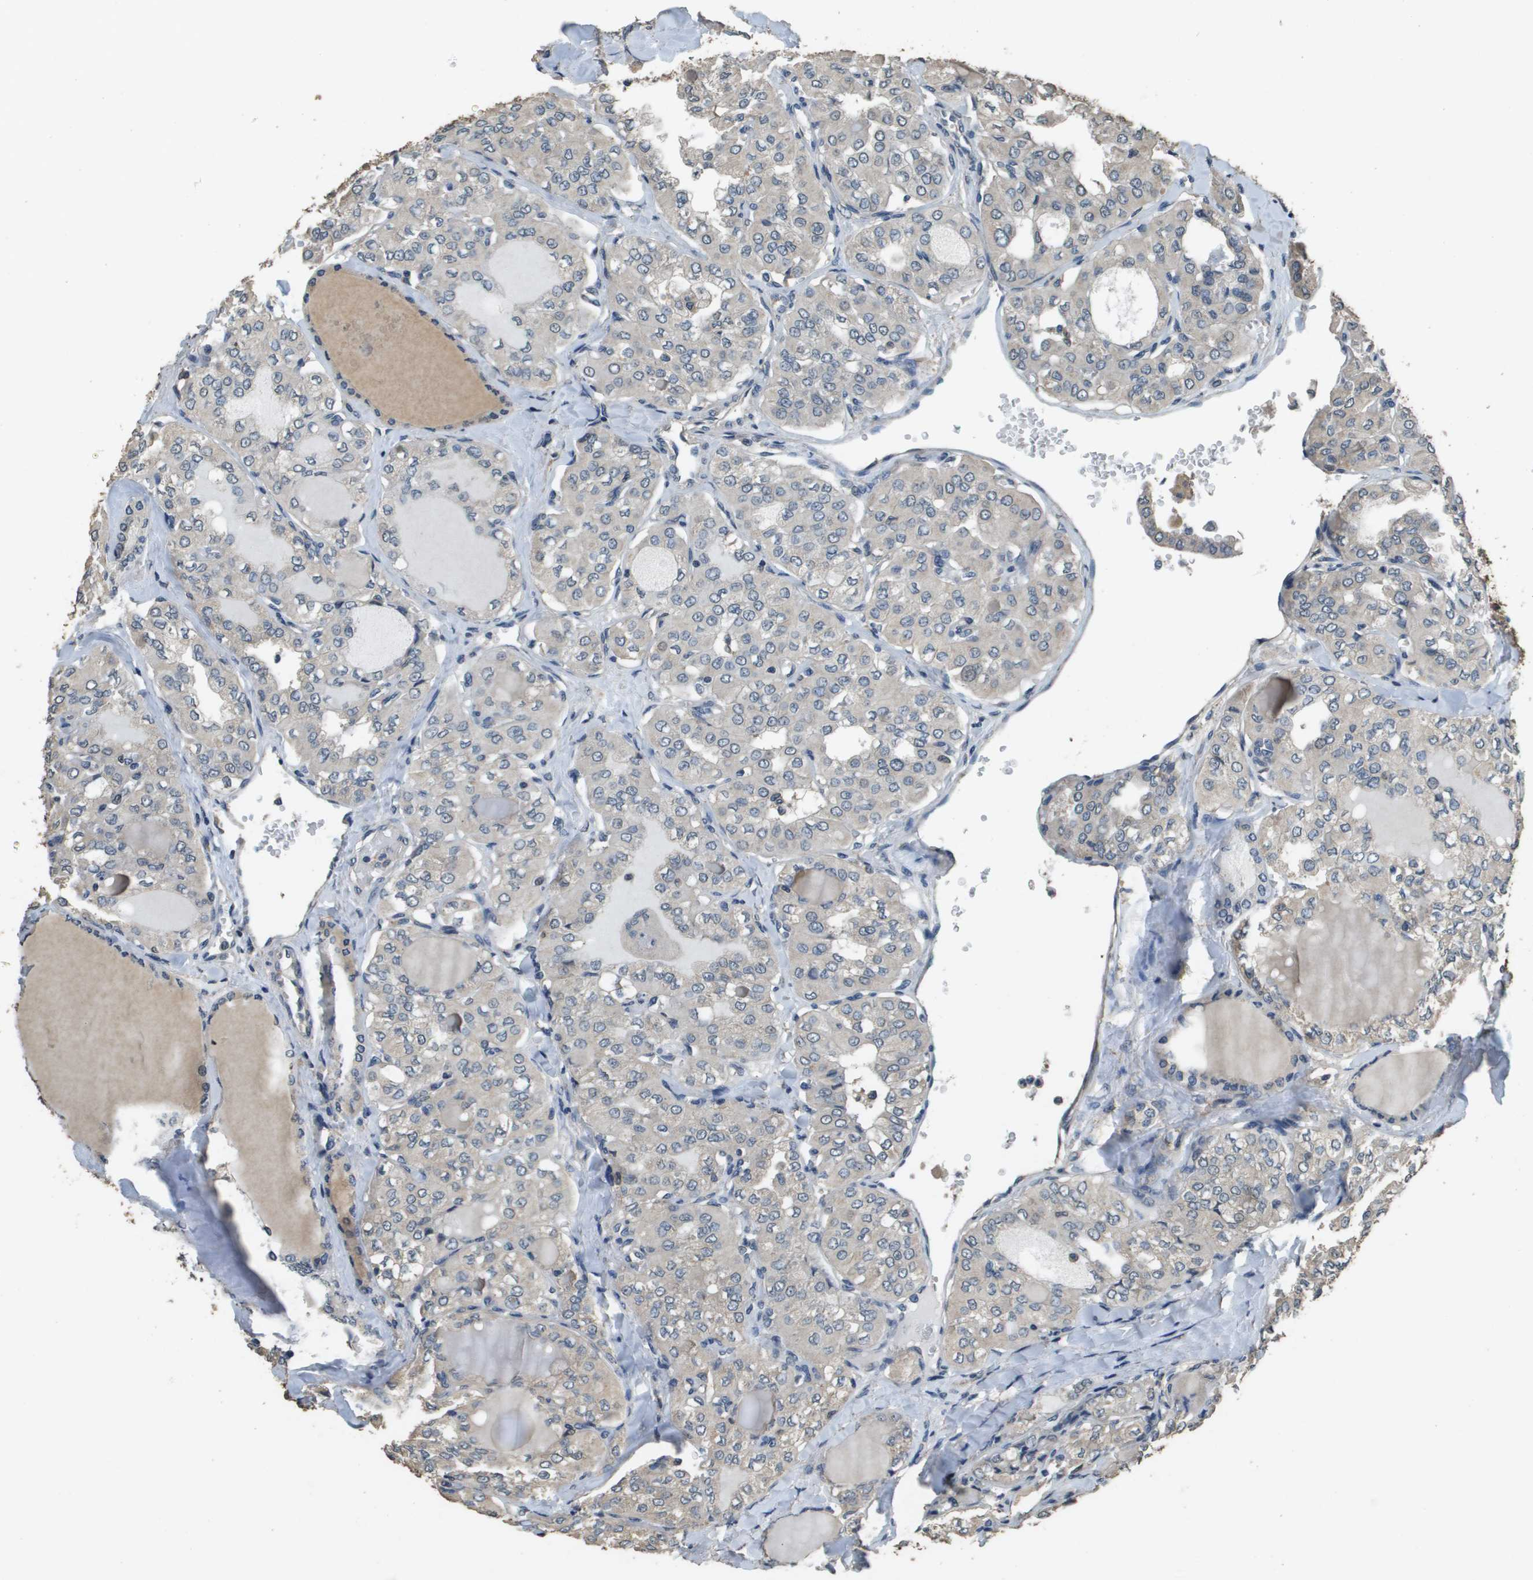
{"staining": {"intensity": "weak", "quantity": "<25%", "location": "cytoplasmic/membranous"}, "tissue": "thyroid cancer", "cell_type": "Tumor cells", "image_type": "cancer", "snomed": [{"axis": "morphology", "description": "Papillary adenocarcinoma, NOS"}, {"axis": "topography", "description": "Thyroid gland"}], "caption": "Histopathology image shows no protein staining in tumor cells of papillary adenocarcinoma (thyroid) tissue. (DAB IHC, high magnification).", "gene": "RAB6B", "patient": {"sex": "male", "age": 20}}